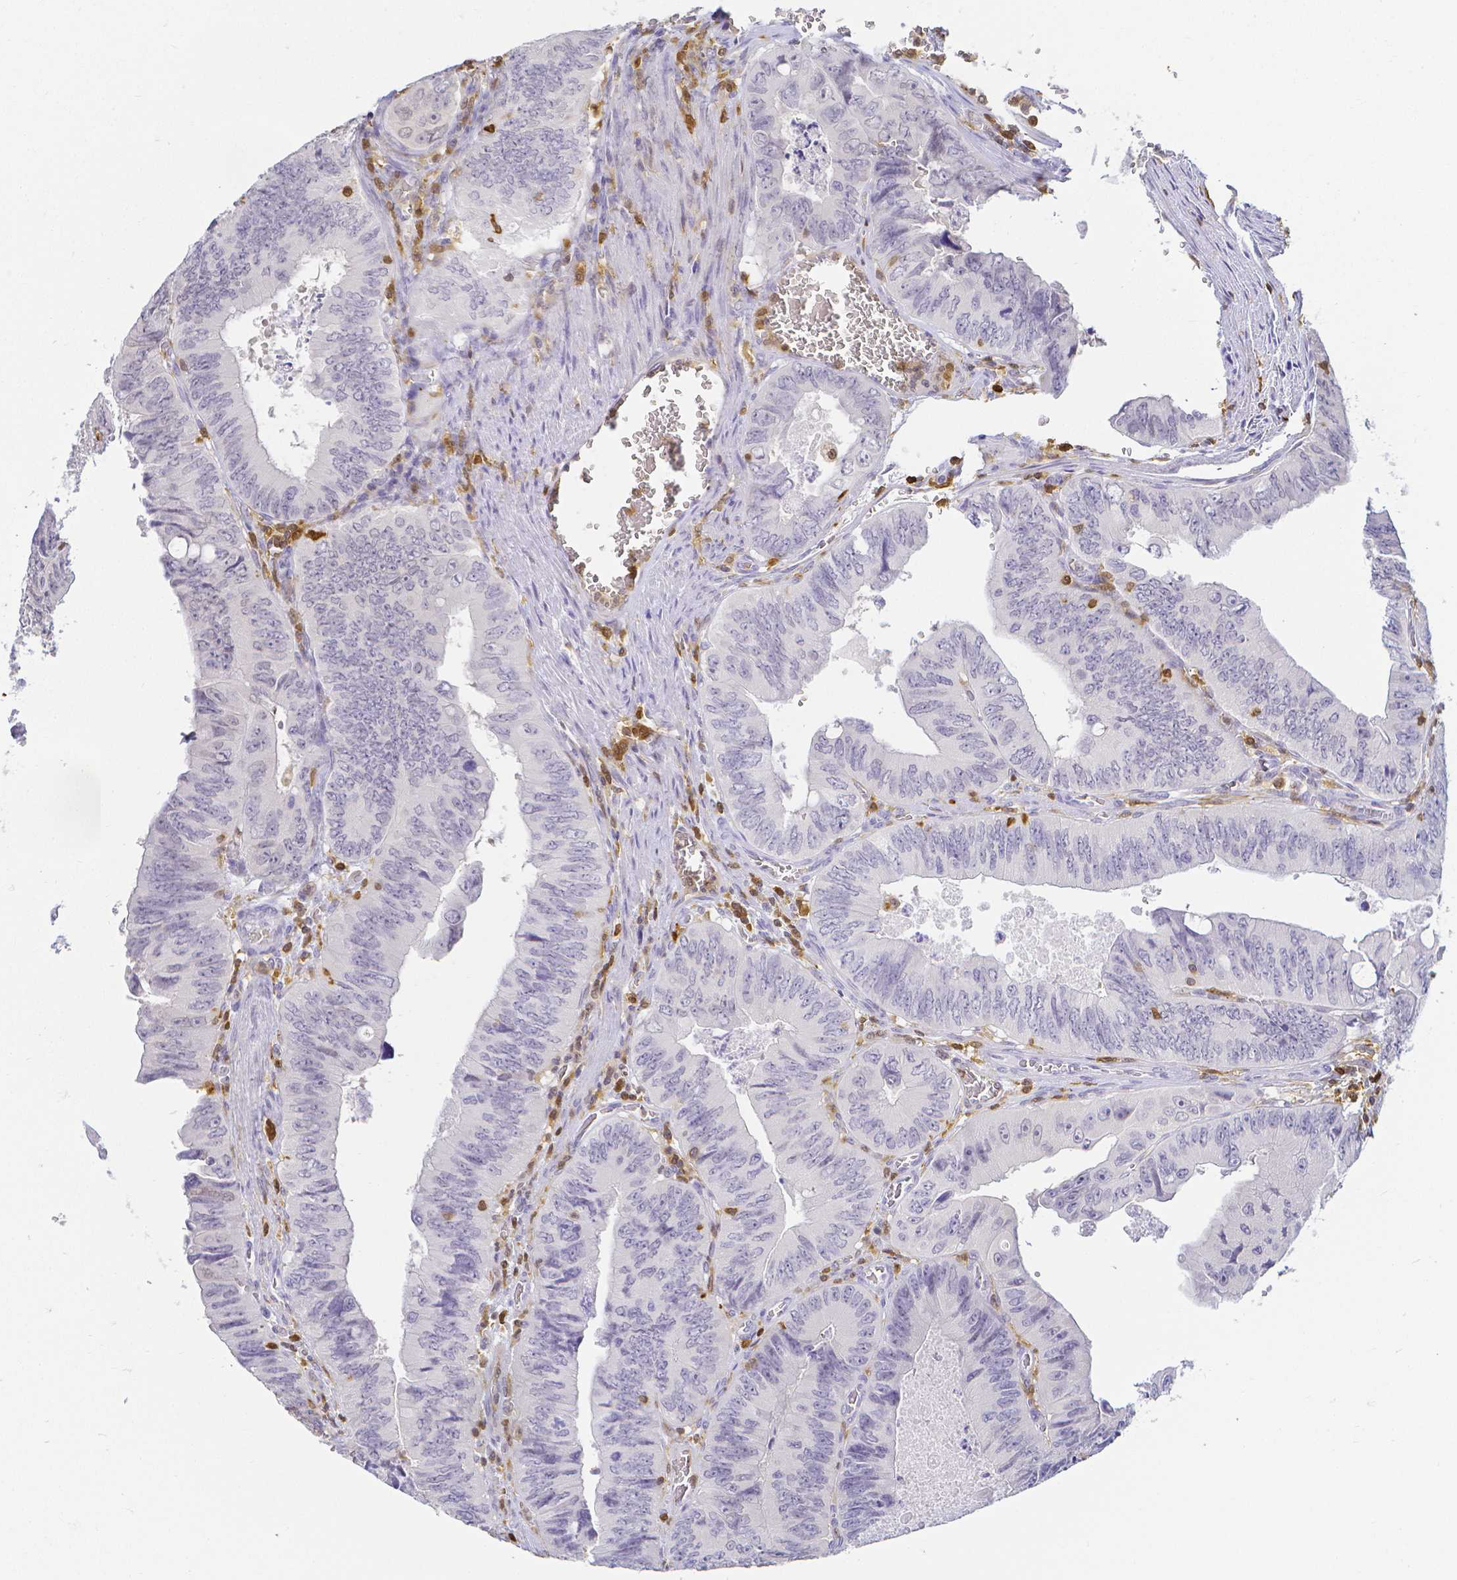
{"staining": {"intensity": "negative", "quantity": "none", "location": "none"}, "tissue": "colorectal cancer", "cell_type": "Tumor cells", "image_type": "cancer", "snomed": [{"axis": "morphology", "description": "Adenocarcinoma, NOS"}, {"axis": "topography", "description": "Colon"}], "caption": "Histopathology image shows no significant protein staining in tumor cells of colorectal cancer (adenocarcinoma).", "gene": "COTL1", "patient": {"sex": "female", "age": 84}}